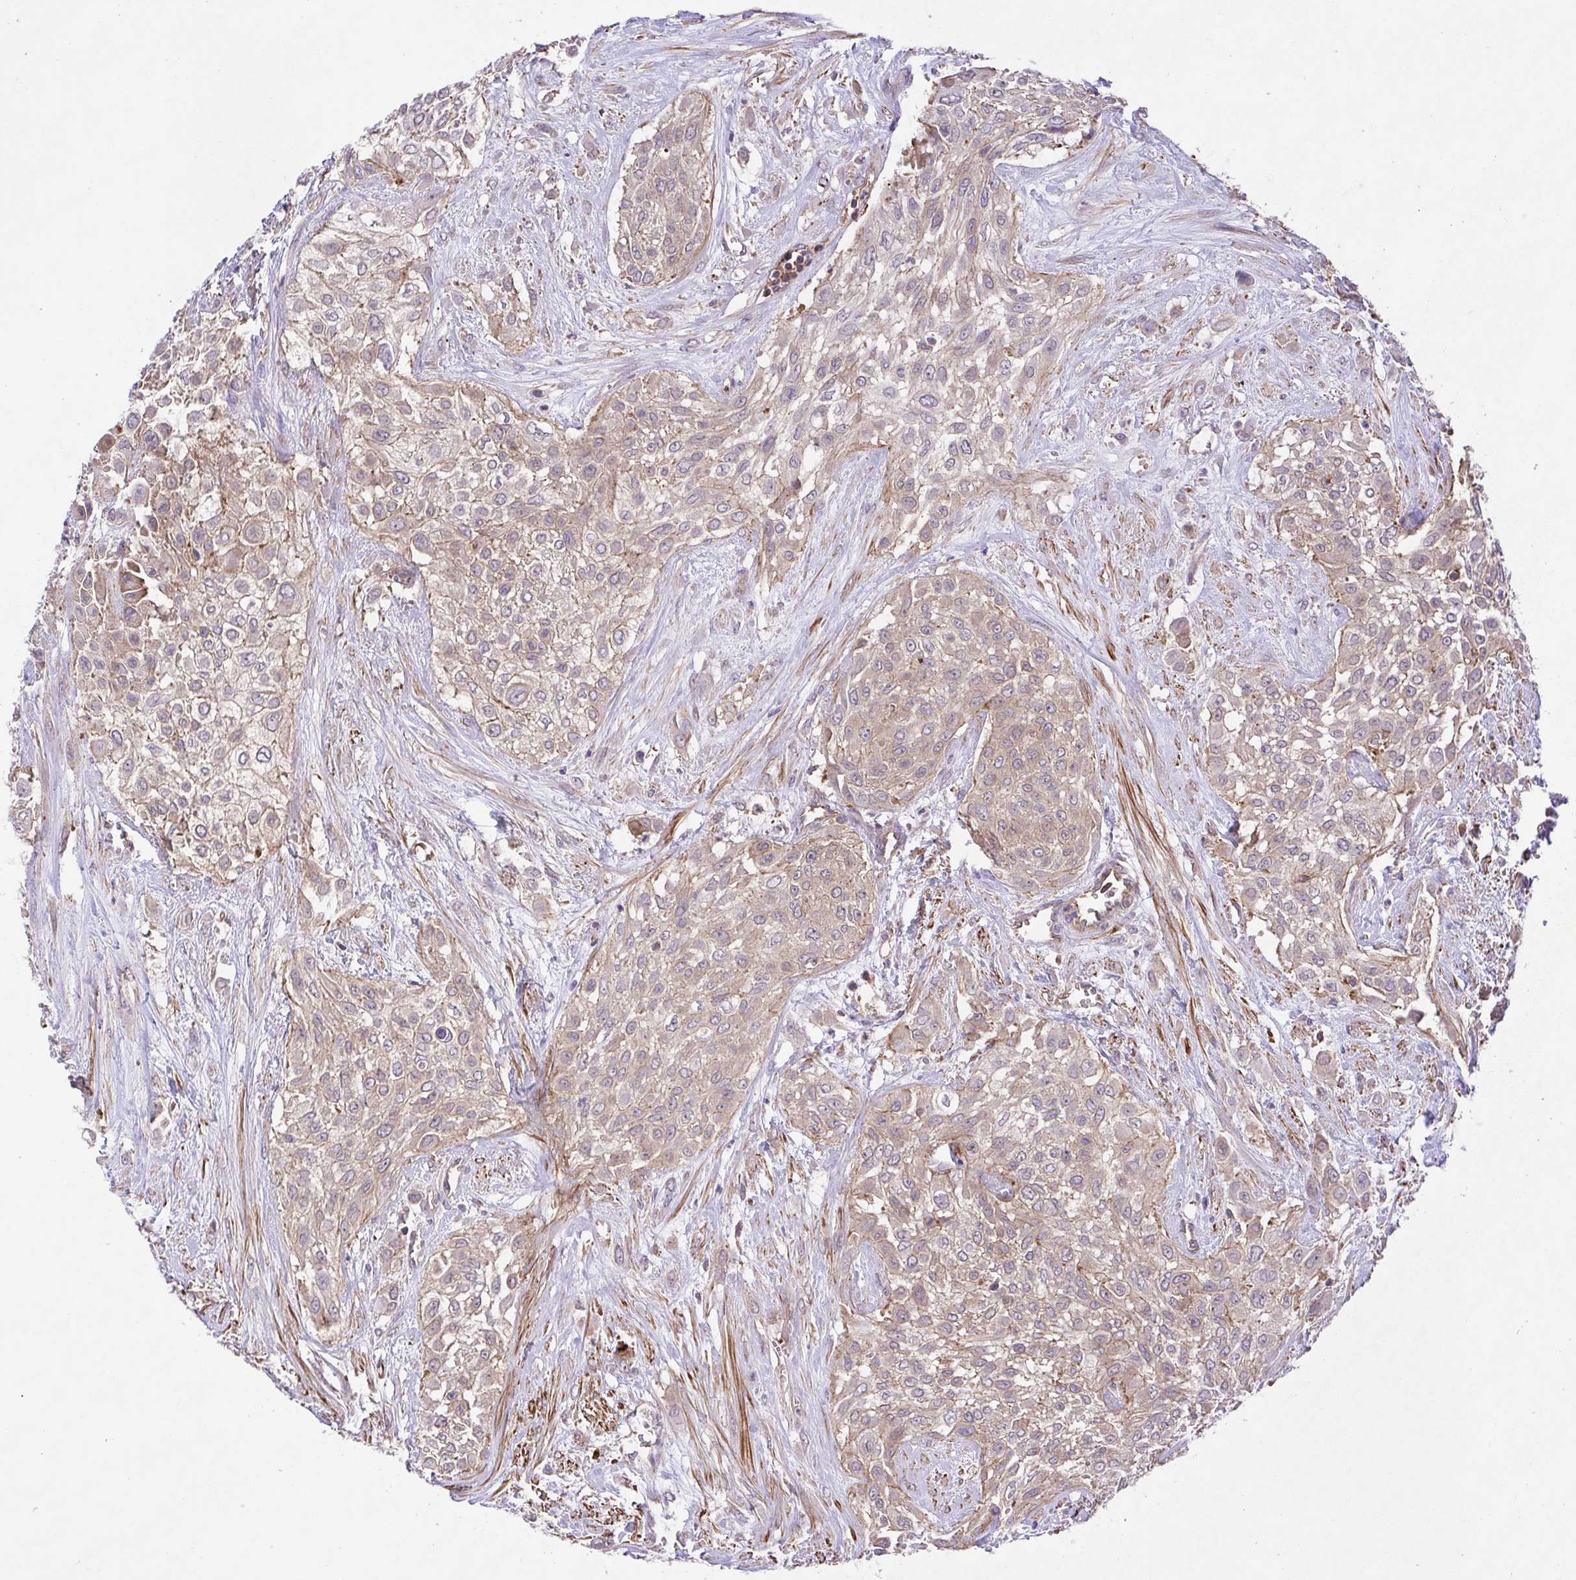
{"staining": {"intensity": "weak", "quantity": "25%-75%", "location": "cytoplasmic/membranous"}, "tissue": "urothelial cancer", "cell_type": "Tumor cells", "image_type": "cancer", "snomed": [{"axis": "morphology", "description": "Urothelial carcinoma, High grade"}, {"axis": "topography", "description": "Urinary bladder"}], "caption": "High-grade urothelial carcinoma stained with a protein marker displays weak staining in tumor cells.", "gene": "IDE", "patient": {"sex": "male", "age": 57}}